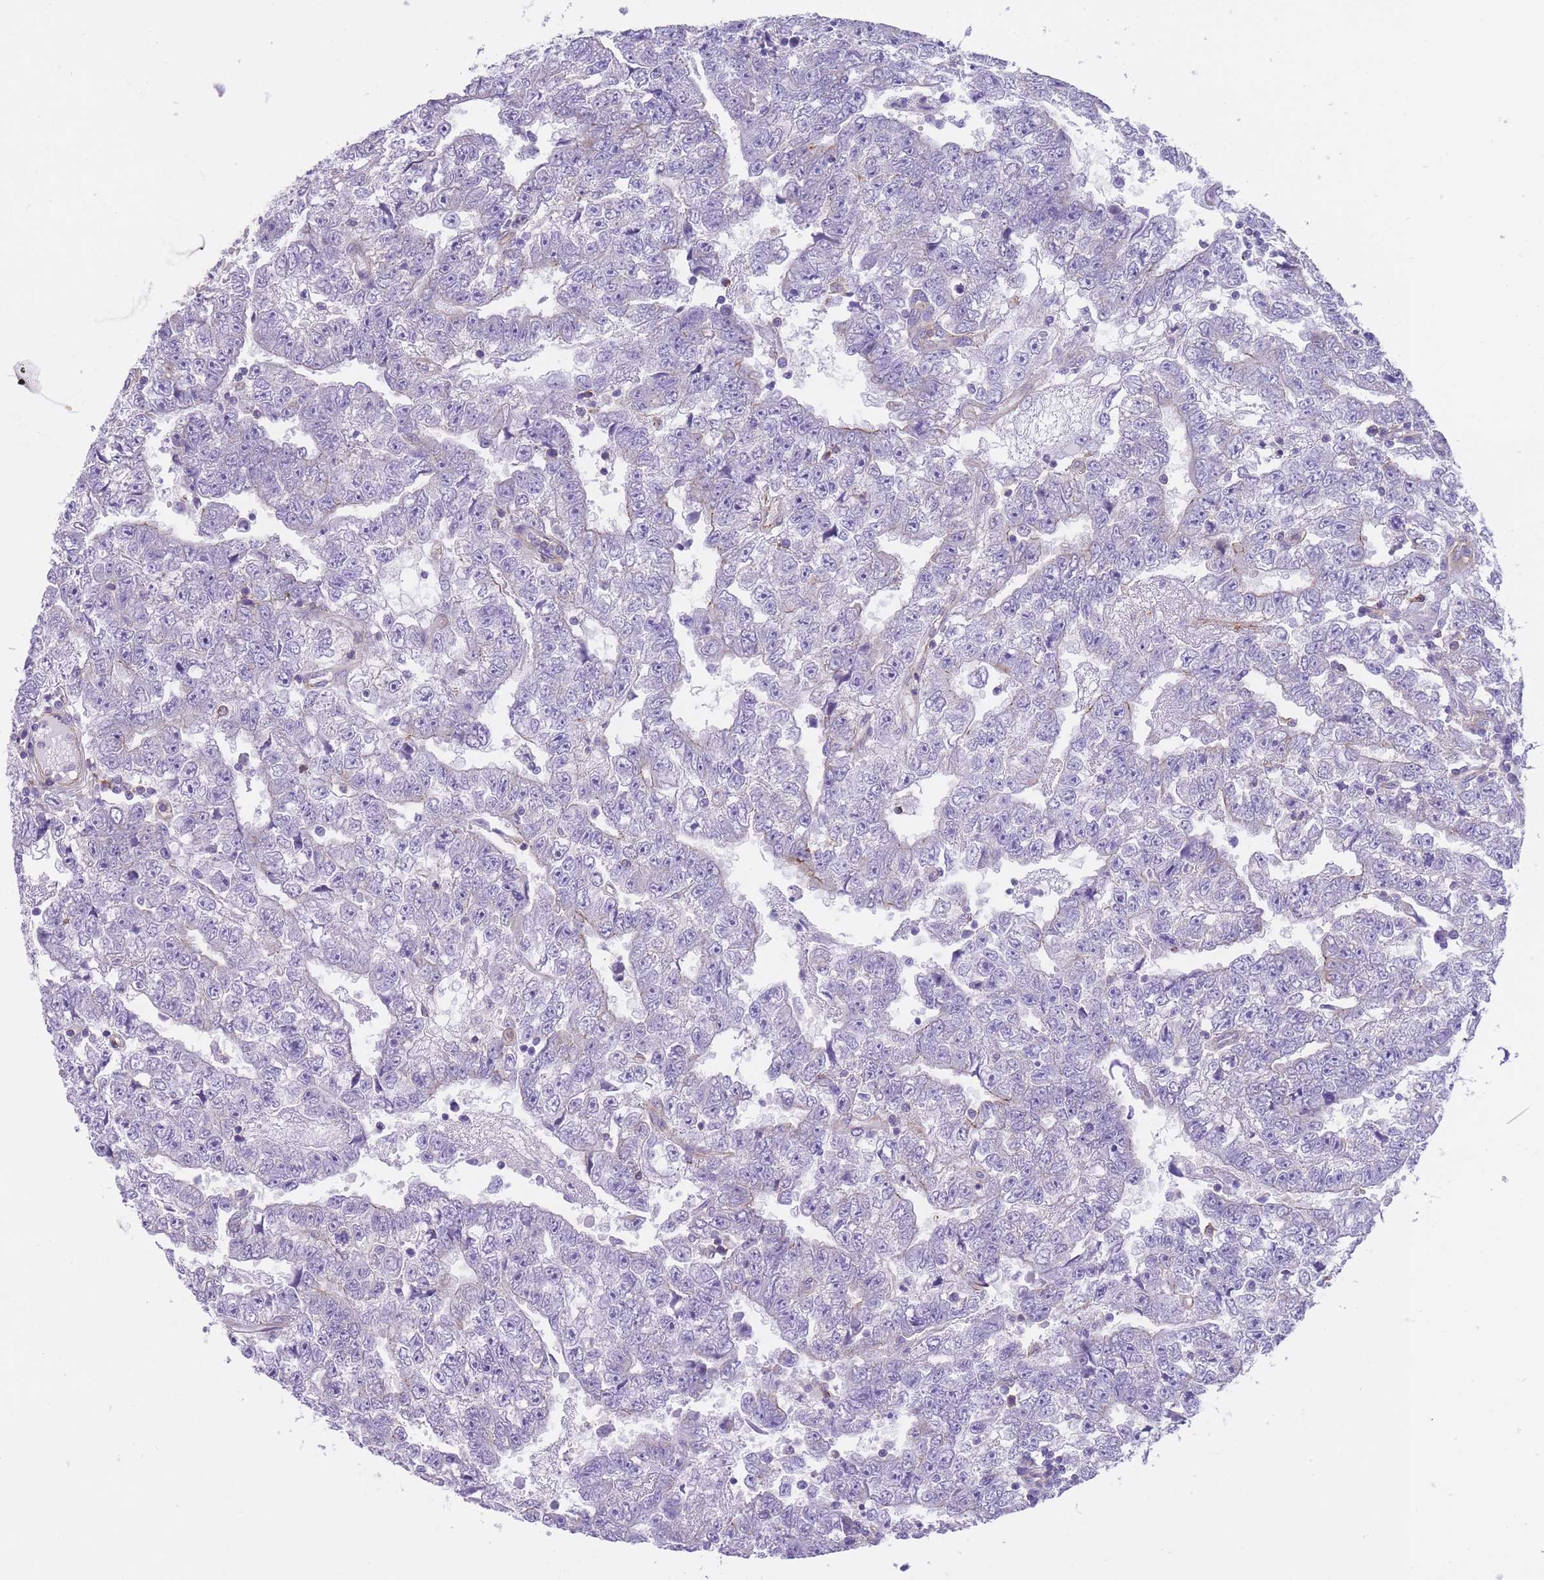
{"staining": {"intensity": "negative", "quantity": "none", "location": "none"}, "tissue": "testis cancer", "cell_type": "Tumor cells", "image_type": "cancer", "snomed": [{"axis": "morphology", "description": "Carcinoma, Embryonal, NOS"}, {"axis": "topography", "description": "Testis"}], "caption": "A micrograph of embryonal carcinoma (testis) stained for a protein shows no brown staining in tumor cells. Nuclei are stained in blue.", "gene": "LDB3", "patient": {"sex": "male", "age": 25}}